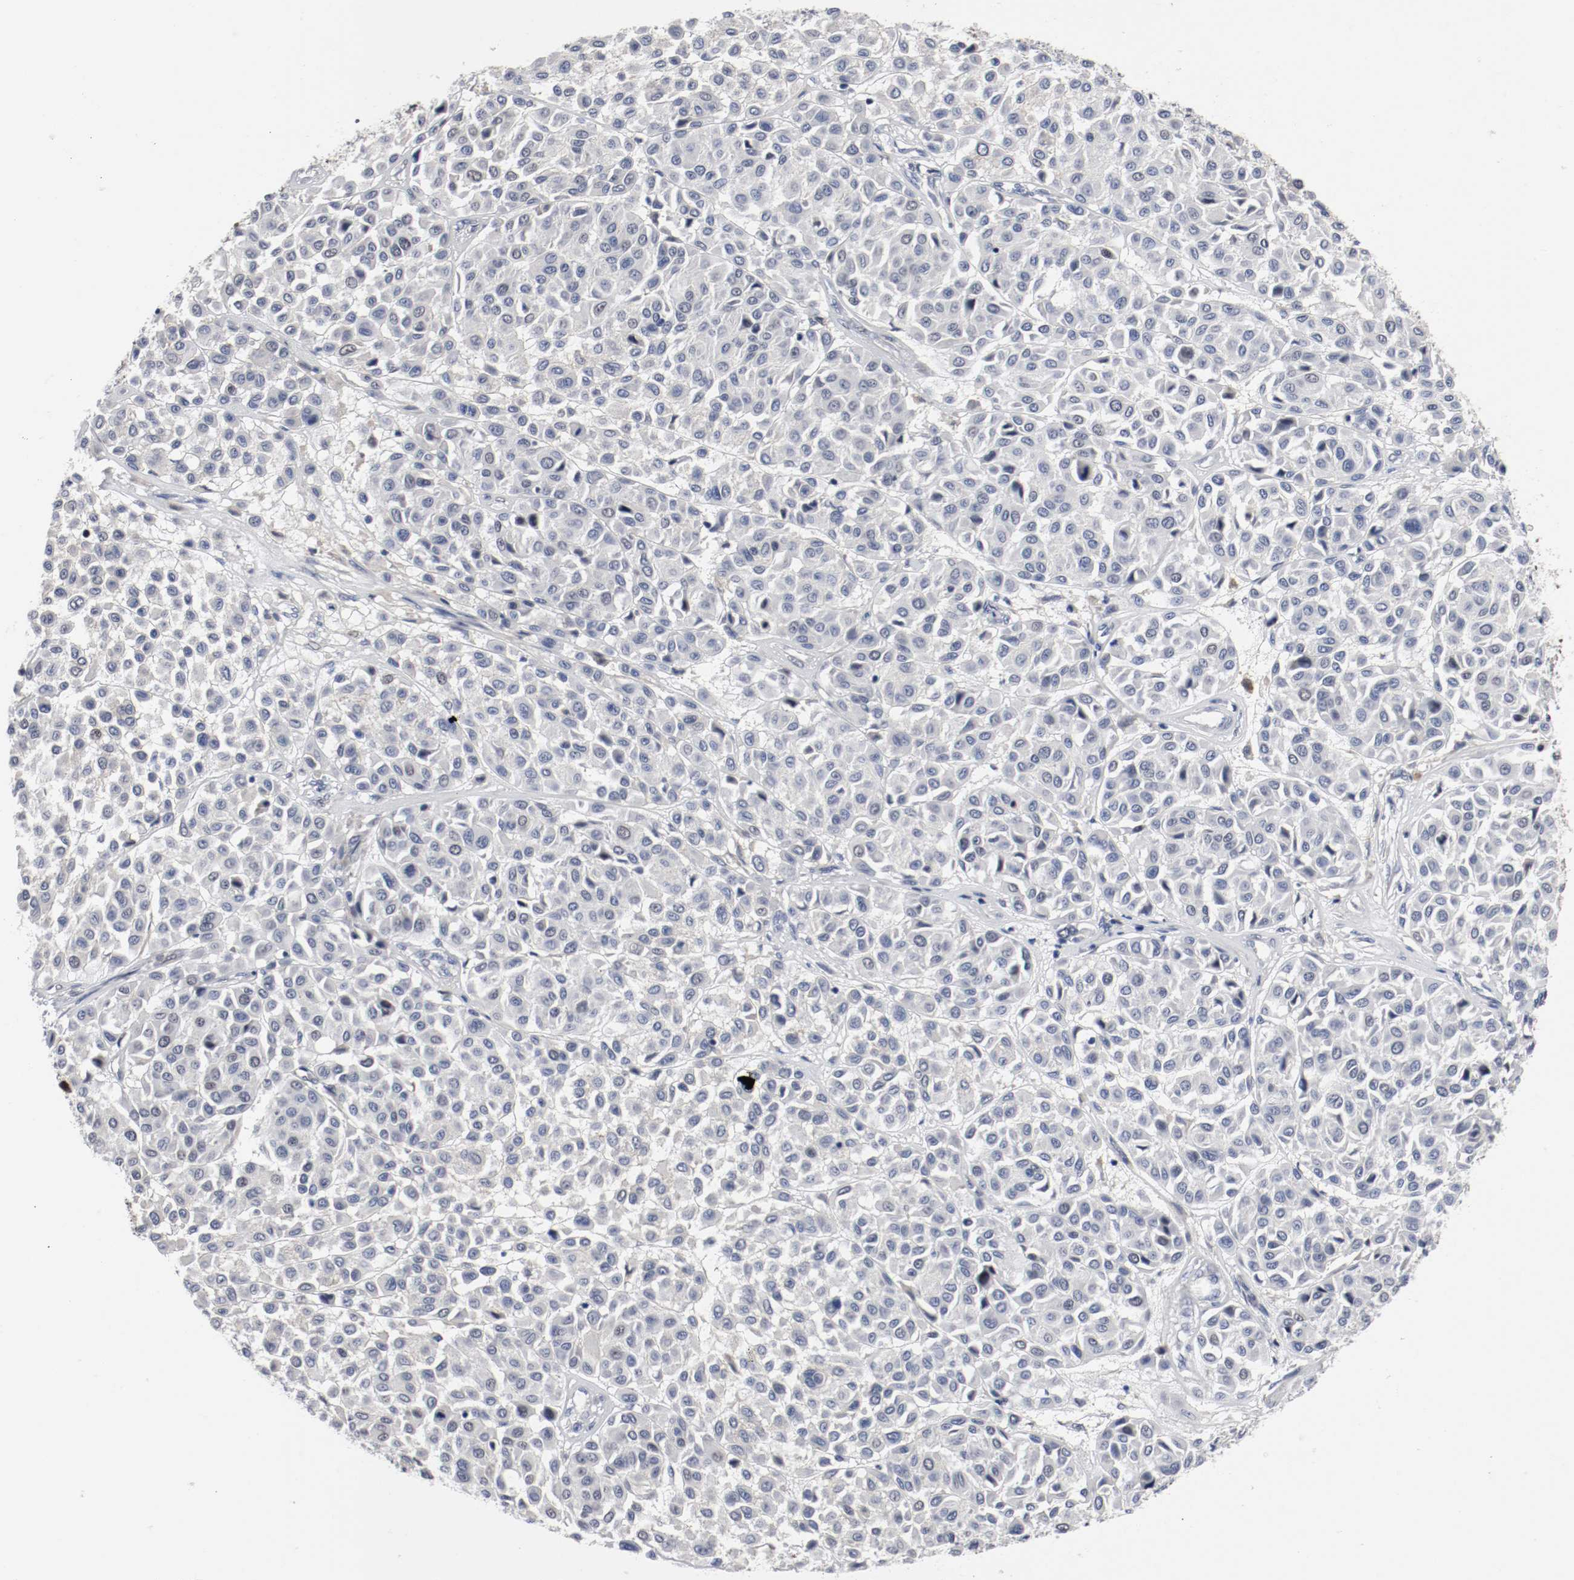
{"staining": {"intensity": "weak", "quantity": "<25%", "location": "nuclear"}, "tissue": "melanoma", "cell_type": "Tumor cells", "image_type": "cancer", "snomed": [{"axis": "morphology", "description": "Malignant melanoma, Metastatic site"}, {"axis": "topography", "description": "Soft tissue"}], "caption": "Melanoma stained for a protein using immunohistochemistry (IHC) demonstrates no expression tumor cells.", "gene": "MCM6", "patient": {"sex": "male", "age": 41}}